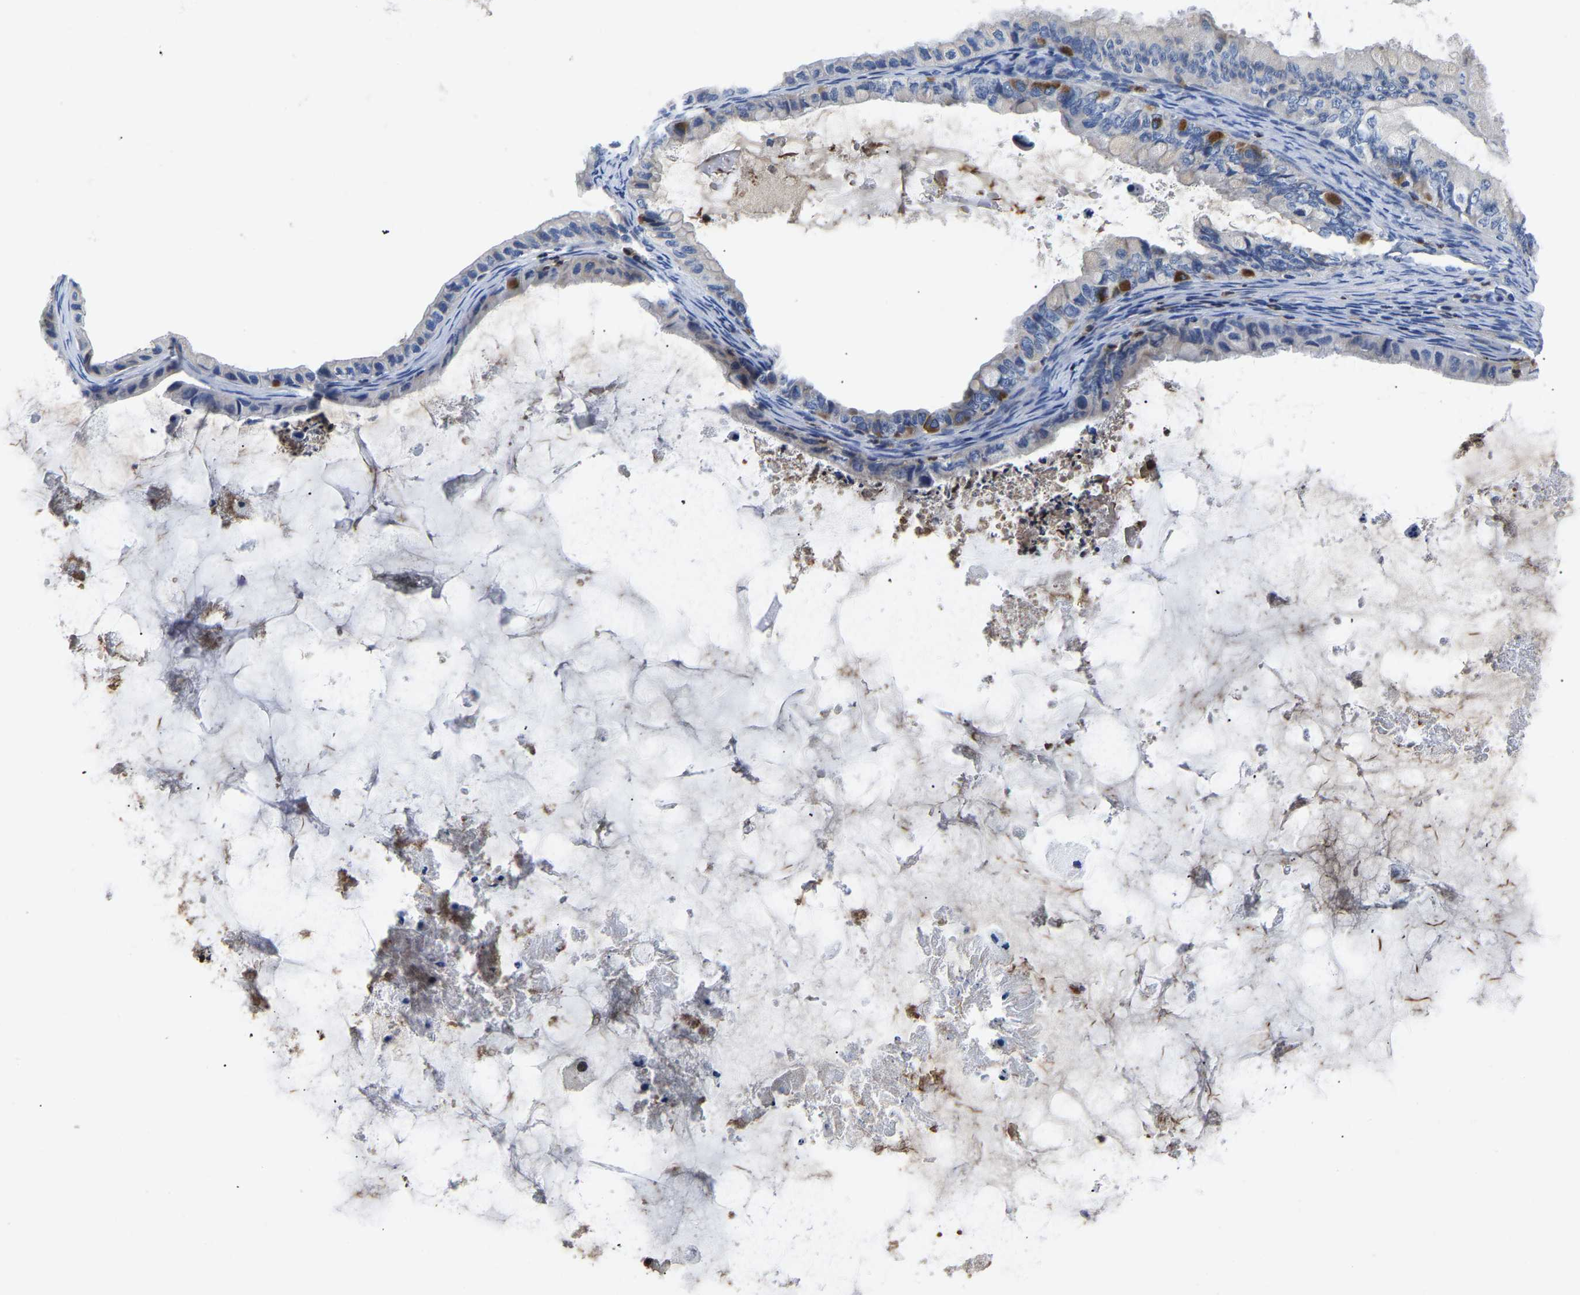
{"staining": {"intensity": "negative", "quantity": "none", "location": "none"}, "tissue": "ovarian cancer", "cell_type": "Tumor cells", "image_type": "cancer", "snomed": [{"axis": "morphology", "description": "Cystadenocarcinoma, mucinous, NOS"}, {"axis": "topography", "description": "Ovary"}], "caption": "This is an immunohistochemistry (IHC) micrograph of ovarian mucinous cystadenocarcinoma. There is no positivity in tumor cells.", "gene": "TOR1B", "patient": {"sex": "female", "age": 80}}